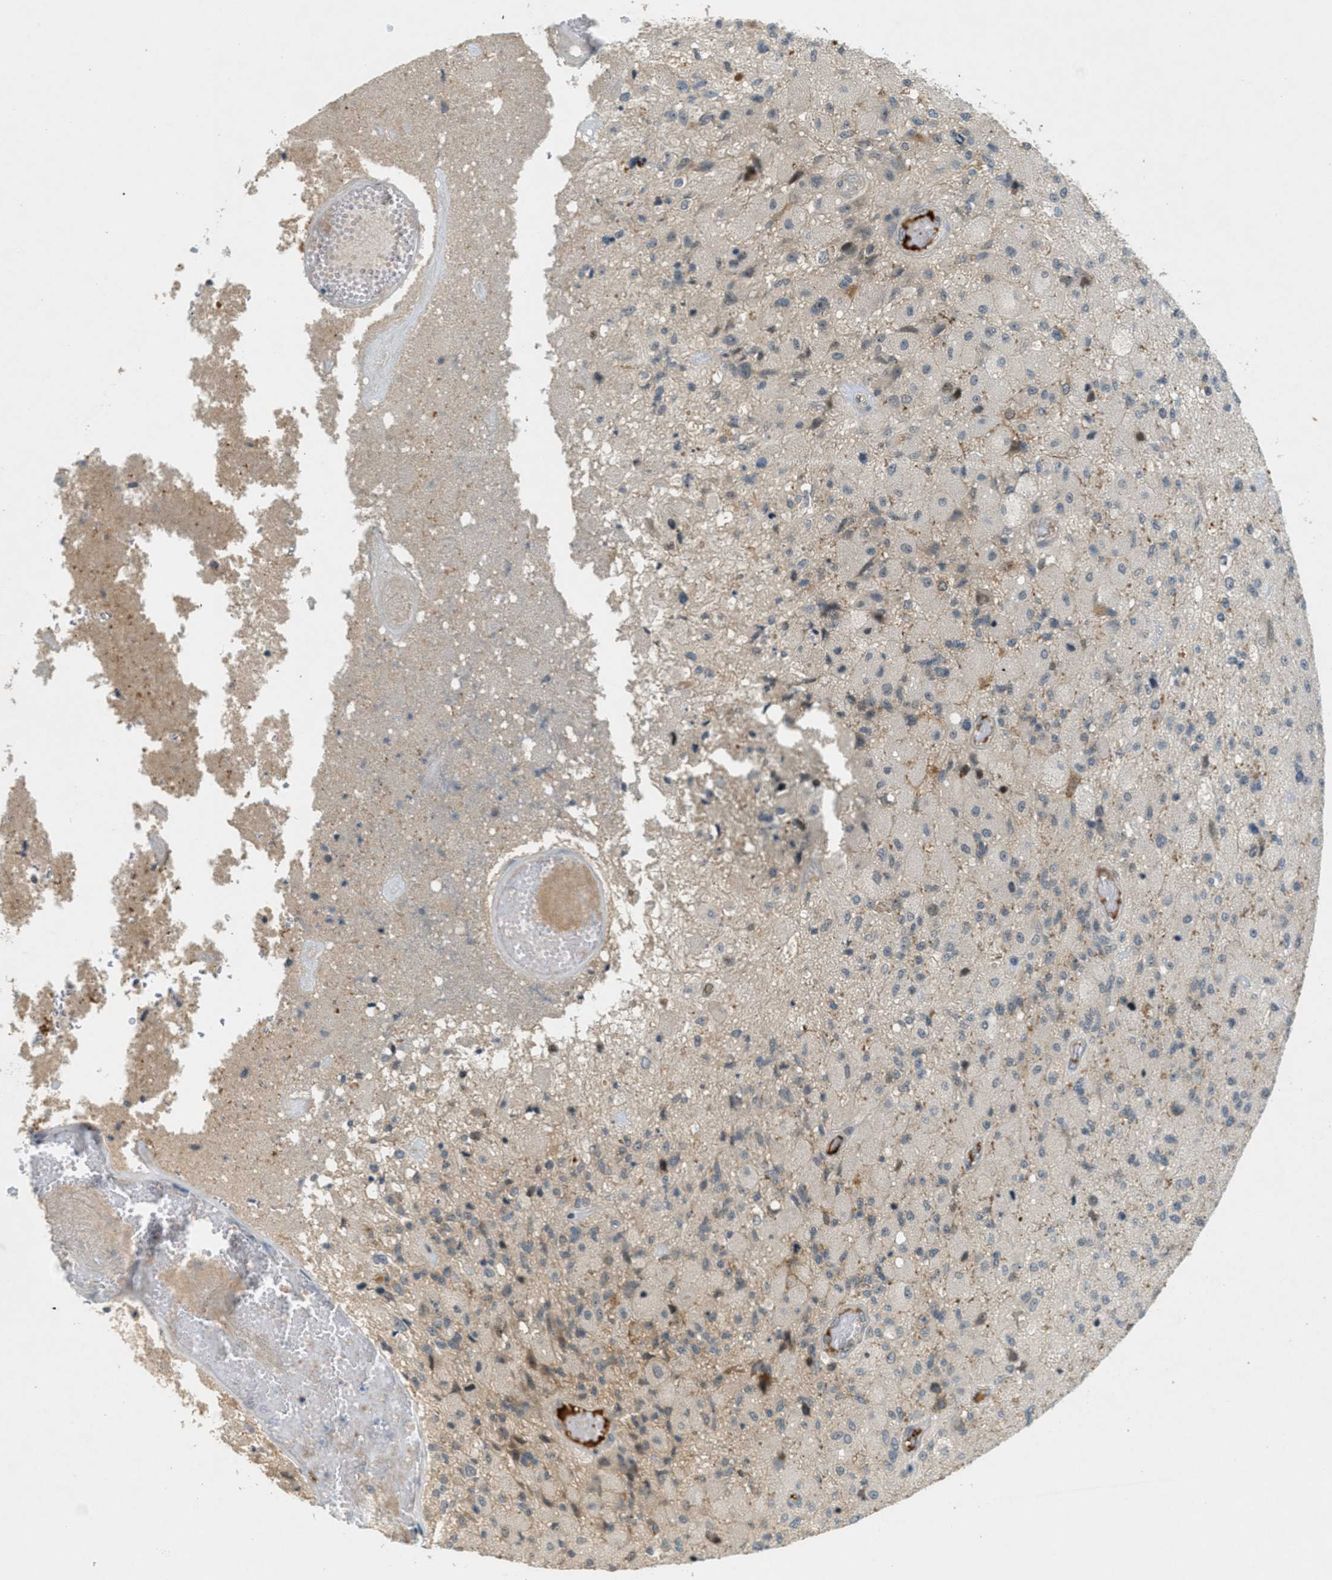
{"staining": {"intensity": "negative", "quantity": "none", "location": "none"}, "tissue": "glioma", "cell_type": "Tumor cells", "image_type": "cancer", "snomed": [{"axis": "morphology", "description": "Normal tissue, NOS"}, {"axis": "morphology", "description": "Glioma, malignant, High grade"}, {"axis": "topography", "description": "Cerebral cortex"}], "caption": "High power microscopy photomicrograph of an immunohistochemistry histopathology image of glioma, revealing no significant staining in tumor cells. Brightfield microscopy of immunohistochemistry stained with DAB (brown) and hematoxylin (blue), captured at high magnification.", "gene": "STK11", "patient": {"sex": "male", "age": 77}}